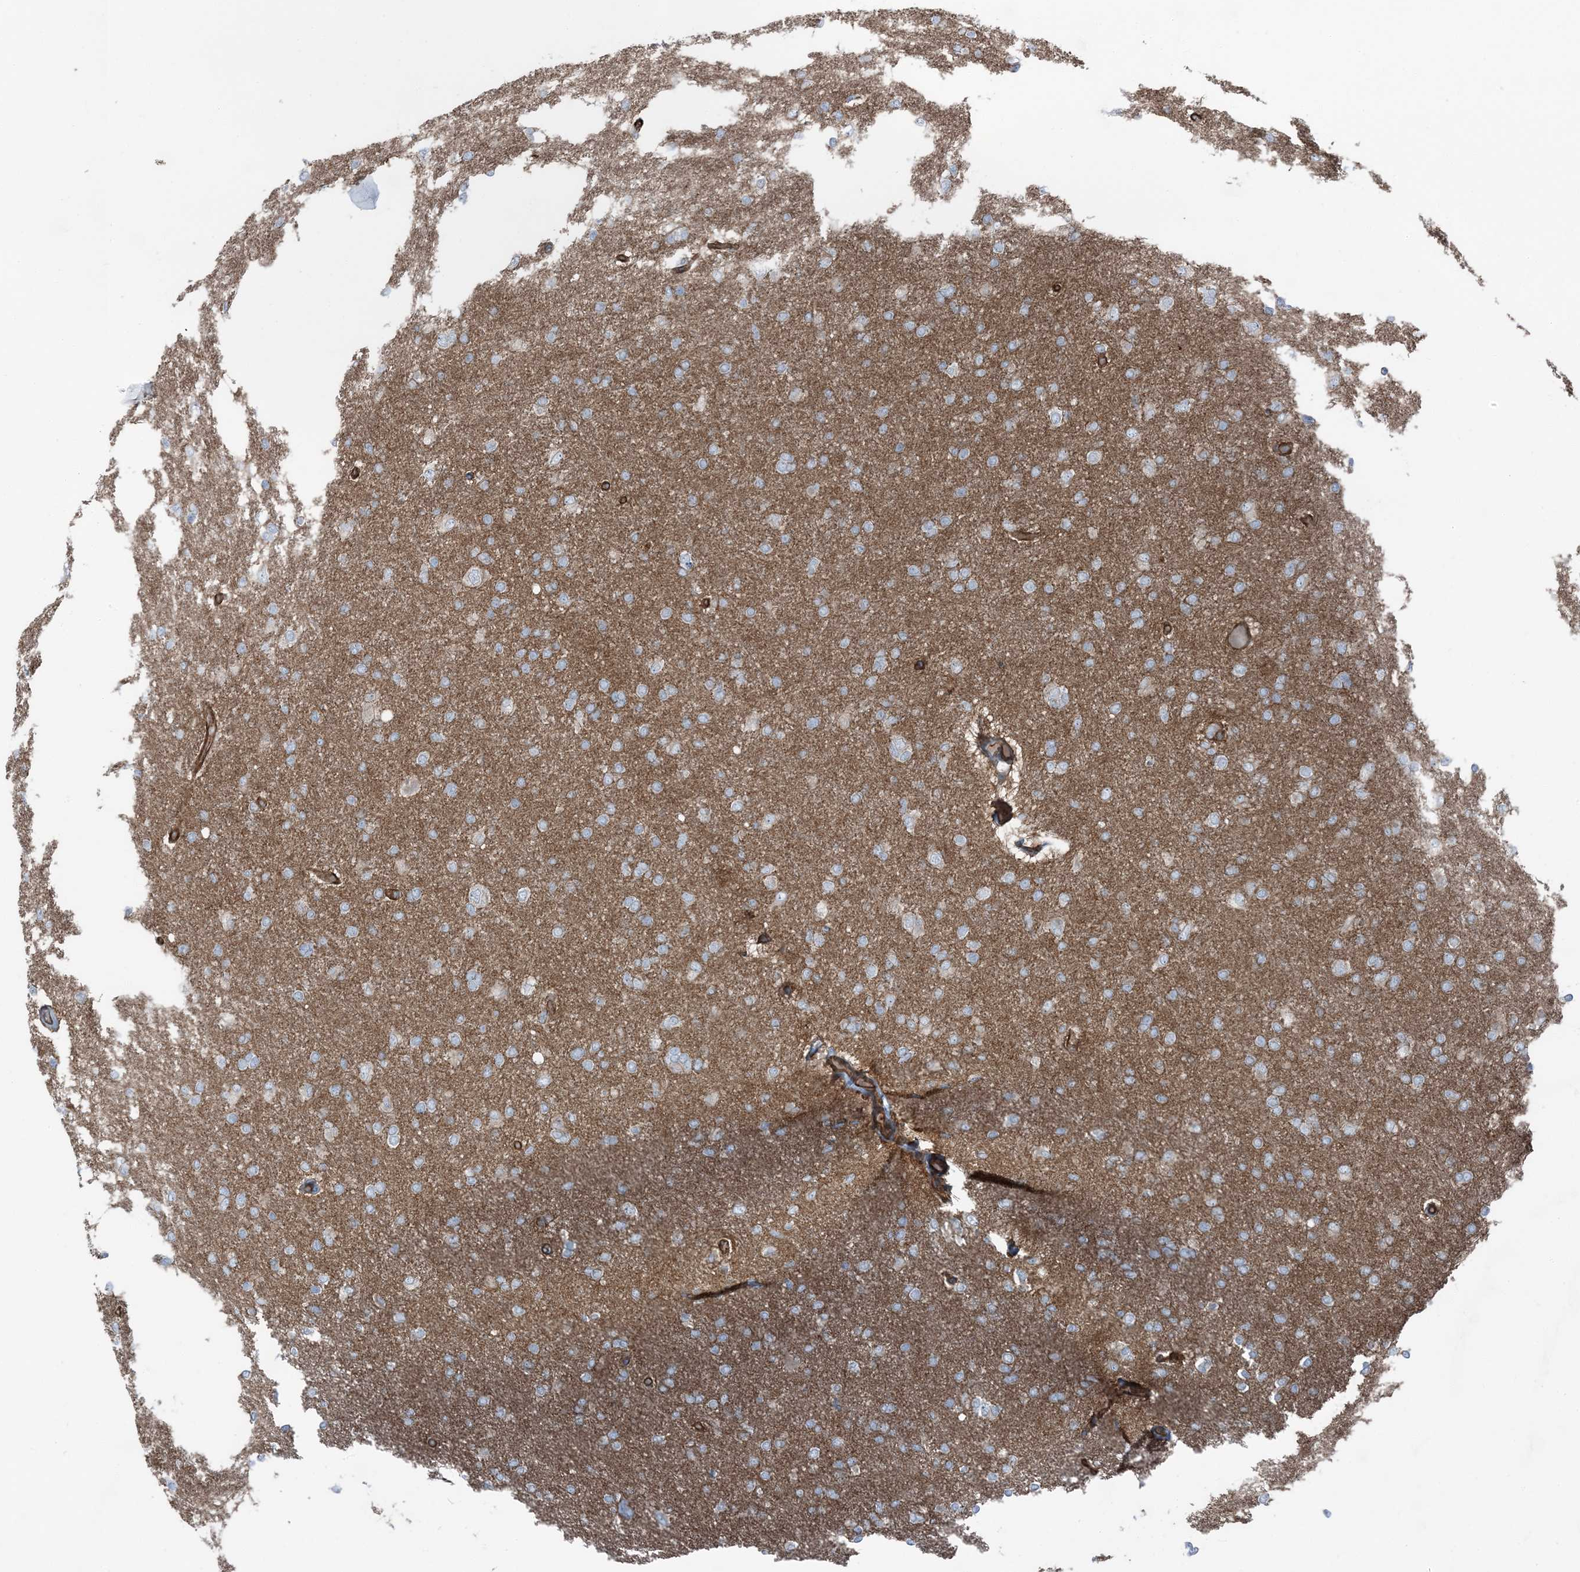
{"staining": {"intensity": "negative", "quantity": "none", "location": "none"}, "tissue": "glioma", "cell_type": "Tumor cells", "image_type": "cancer", "snomed": [{"axis": "morphology", "description": "Glioma, malignant, High grade"}, {"axis": "topography", "description": "Cerebral cortex"}], "caption": "This is a micrograph of immunohistochemistry (IHC) staining of high-grade glioma (malignant), which shows no staining in tumor cells. (Stains: DAB (3,3'-diaminobenzidine) immunohistochemistry (IHC) with hematoxylin counter stain, Microscopy: brightfield microscopy at high magnification).", "gene": "ZFP90", "patient": {"sex": "female", "age": 36}}